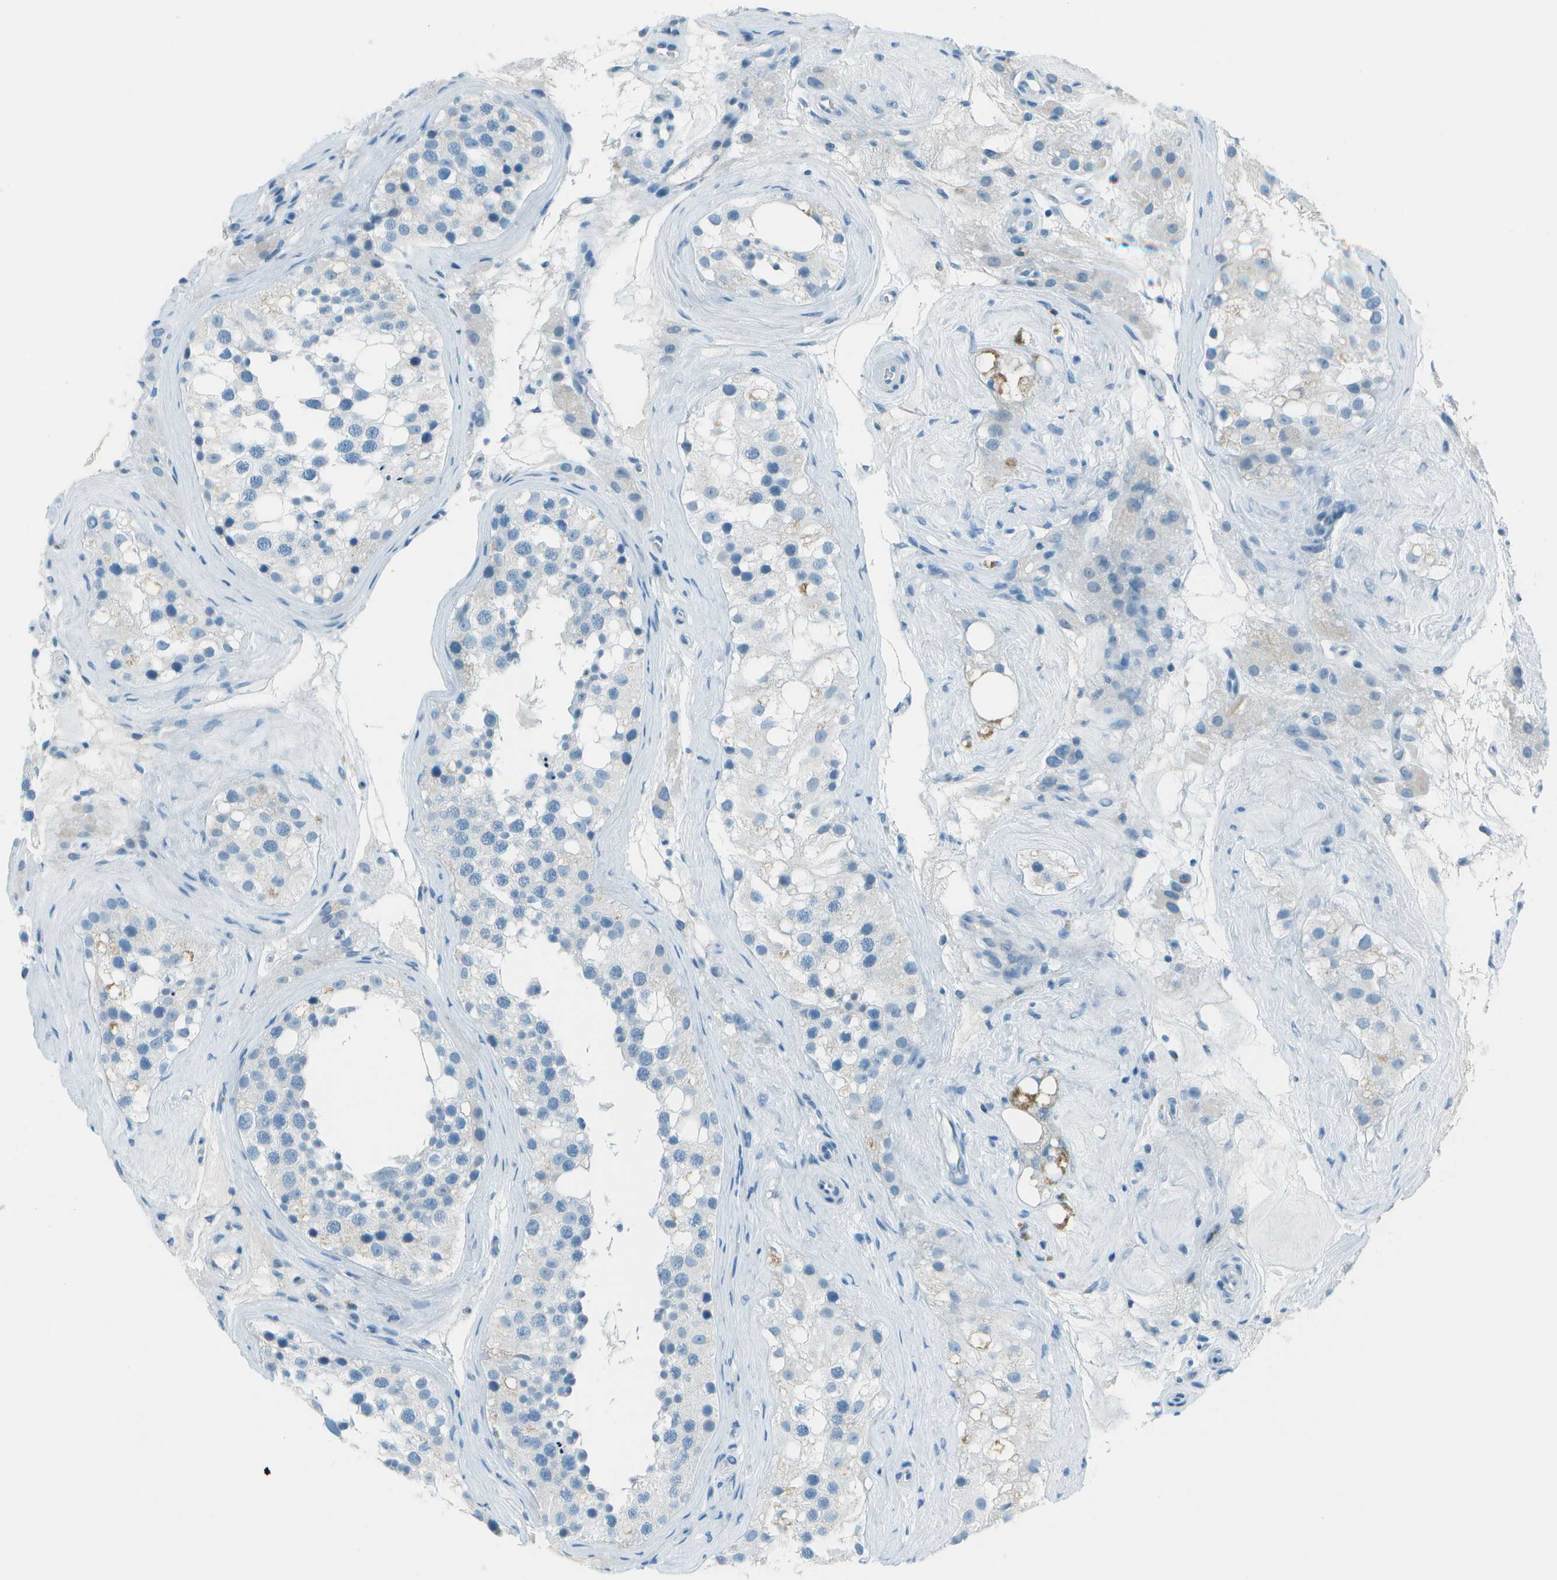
{"staining": {"intensity": "negative", "quantity": "none", "location": "none"}, "tissue": "testis", "cell_type": "Cells in seminiferous ducts", "image_type": "normal", "snomed": [{"axis": "morphology", "description": "Normal tissue, NOS"}, {"axis": "morphology", "description": "Seminoma, NOS"}, {"axis": "topography", "description": "Testis"}], "caption": "Protein analysis of normal testis demonstrates no significant expression in cells in seminiferous ducts.", "gene": "FGF1", "patient": {"sex": "male", "age": 71}}